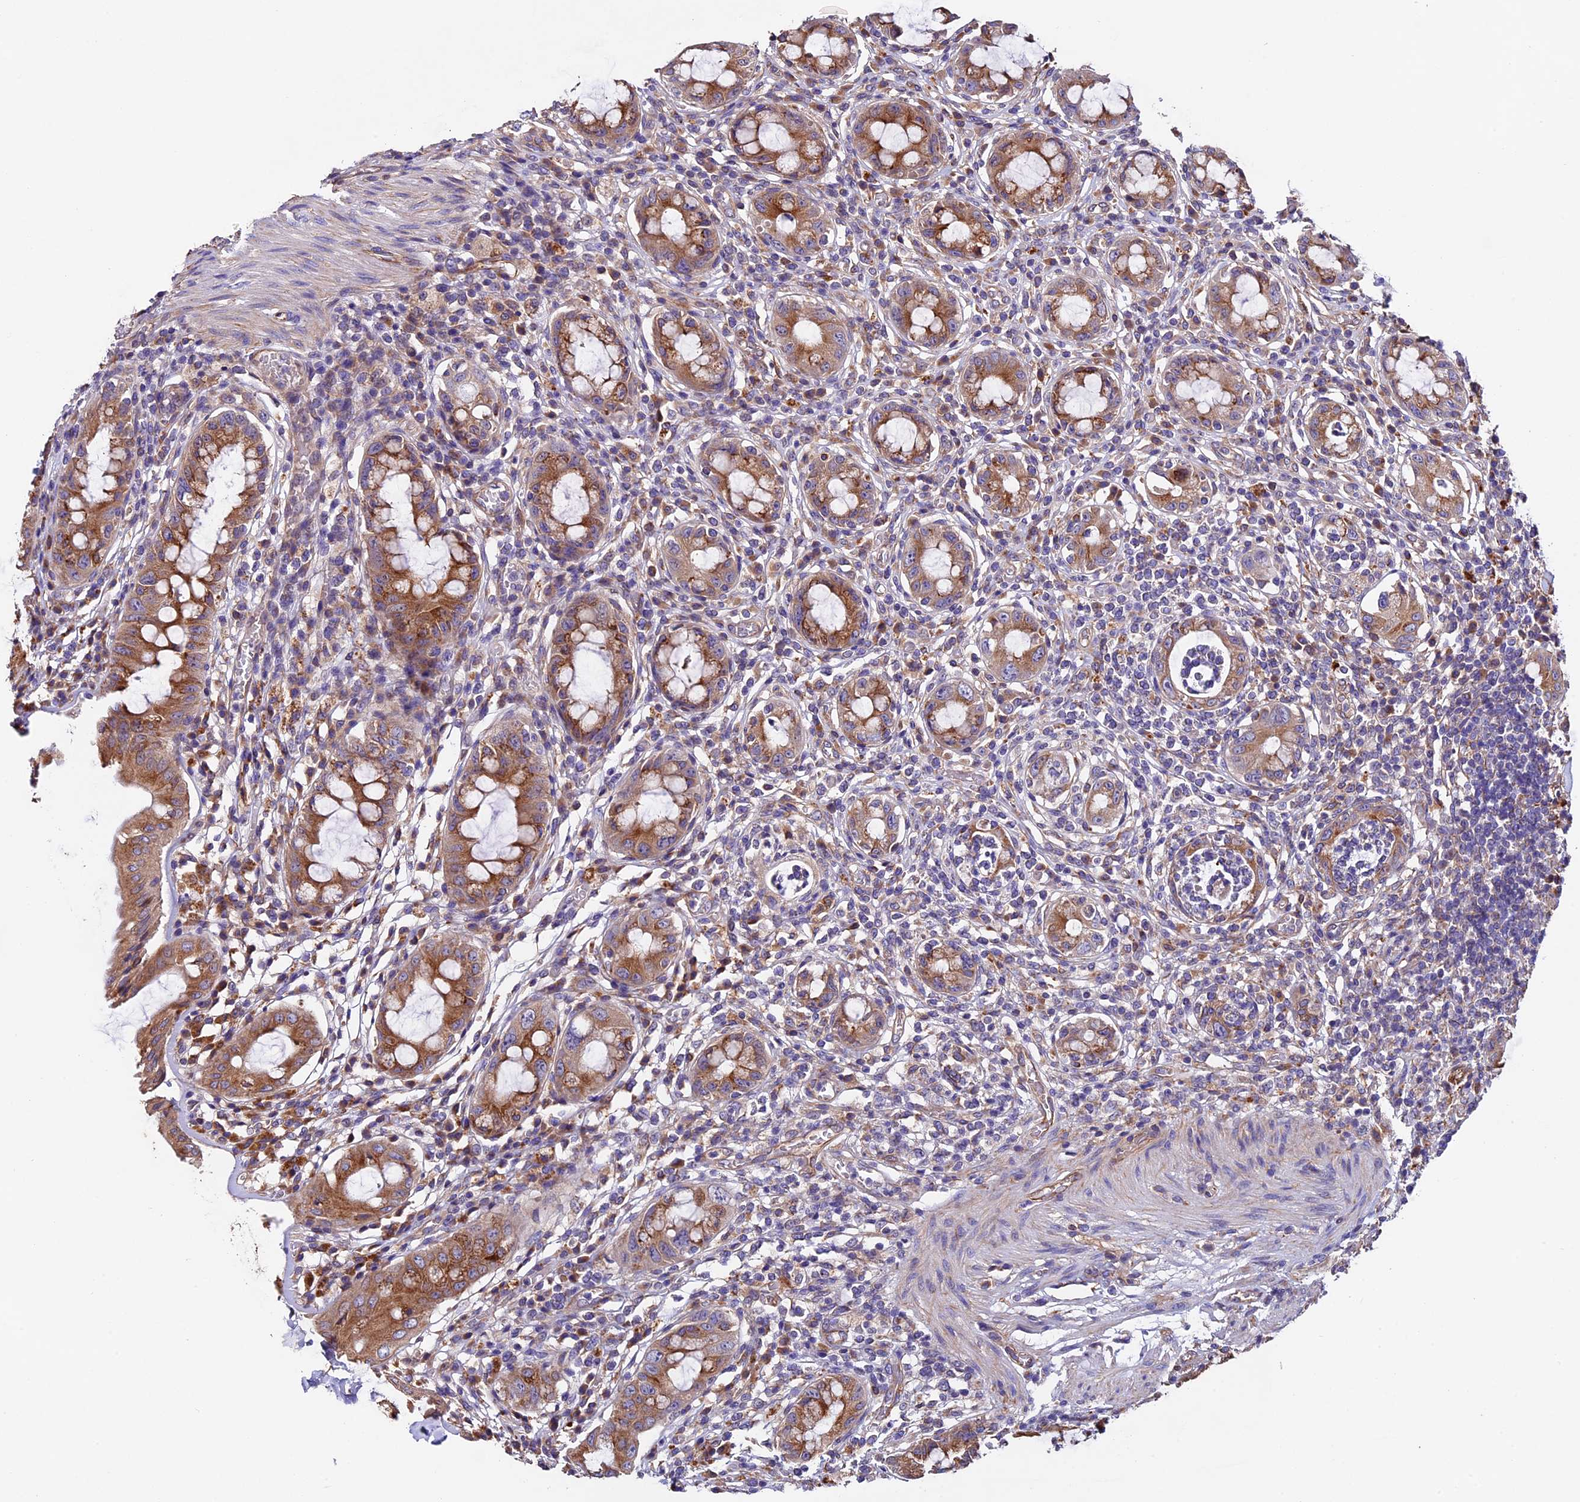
{"staining": {"intensity": "moderate", "quantity": ">75%", "location": "cytoplasmic/membranous"}, "tissue": "rectum", "cell_type": "Glandular cells", "image_type": "normal", "snomed": [{"axis": "morphology", "description": "Normal tissue, NOS"}, {"axis": "topography", "description": "Rectum"}], "caption": "Protein staining reveals moderate cytoplasmic/membranous staining in about >75% of glandular cells in benign rectum. (DAB (3,3'-diaminobenzidine) = brown stain, brightfield microscopy at high magnification).", "gene": "CLN5", "patient": {"sex": "female", "age": 57}}